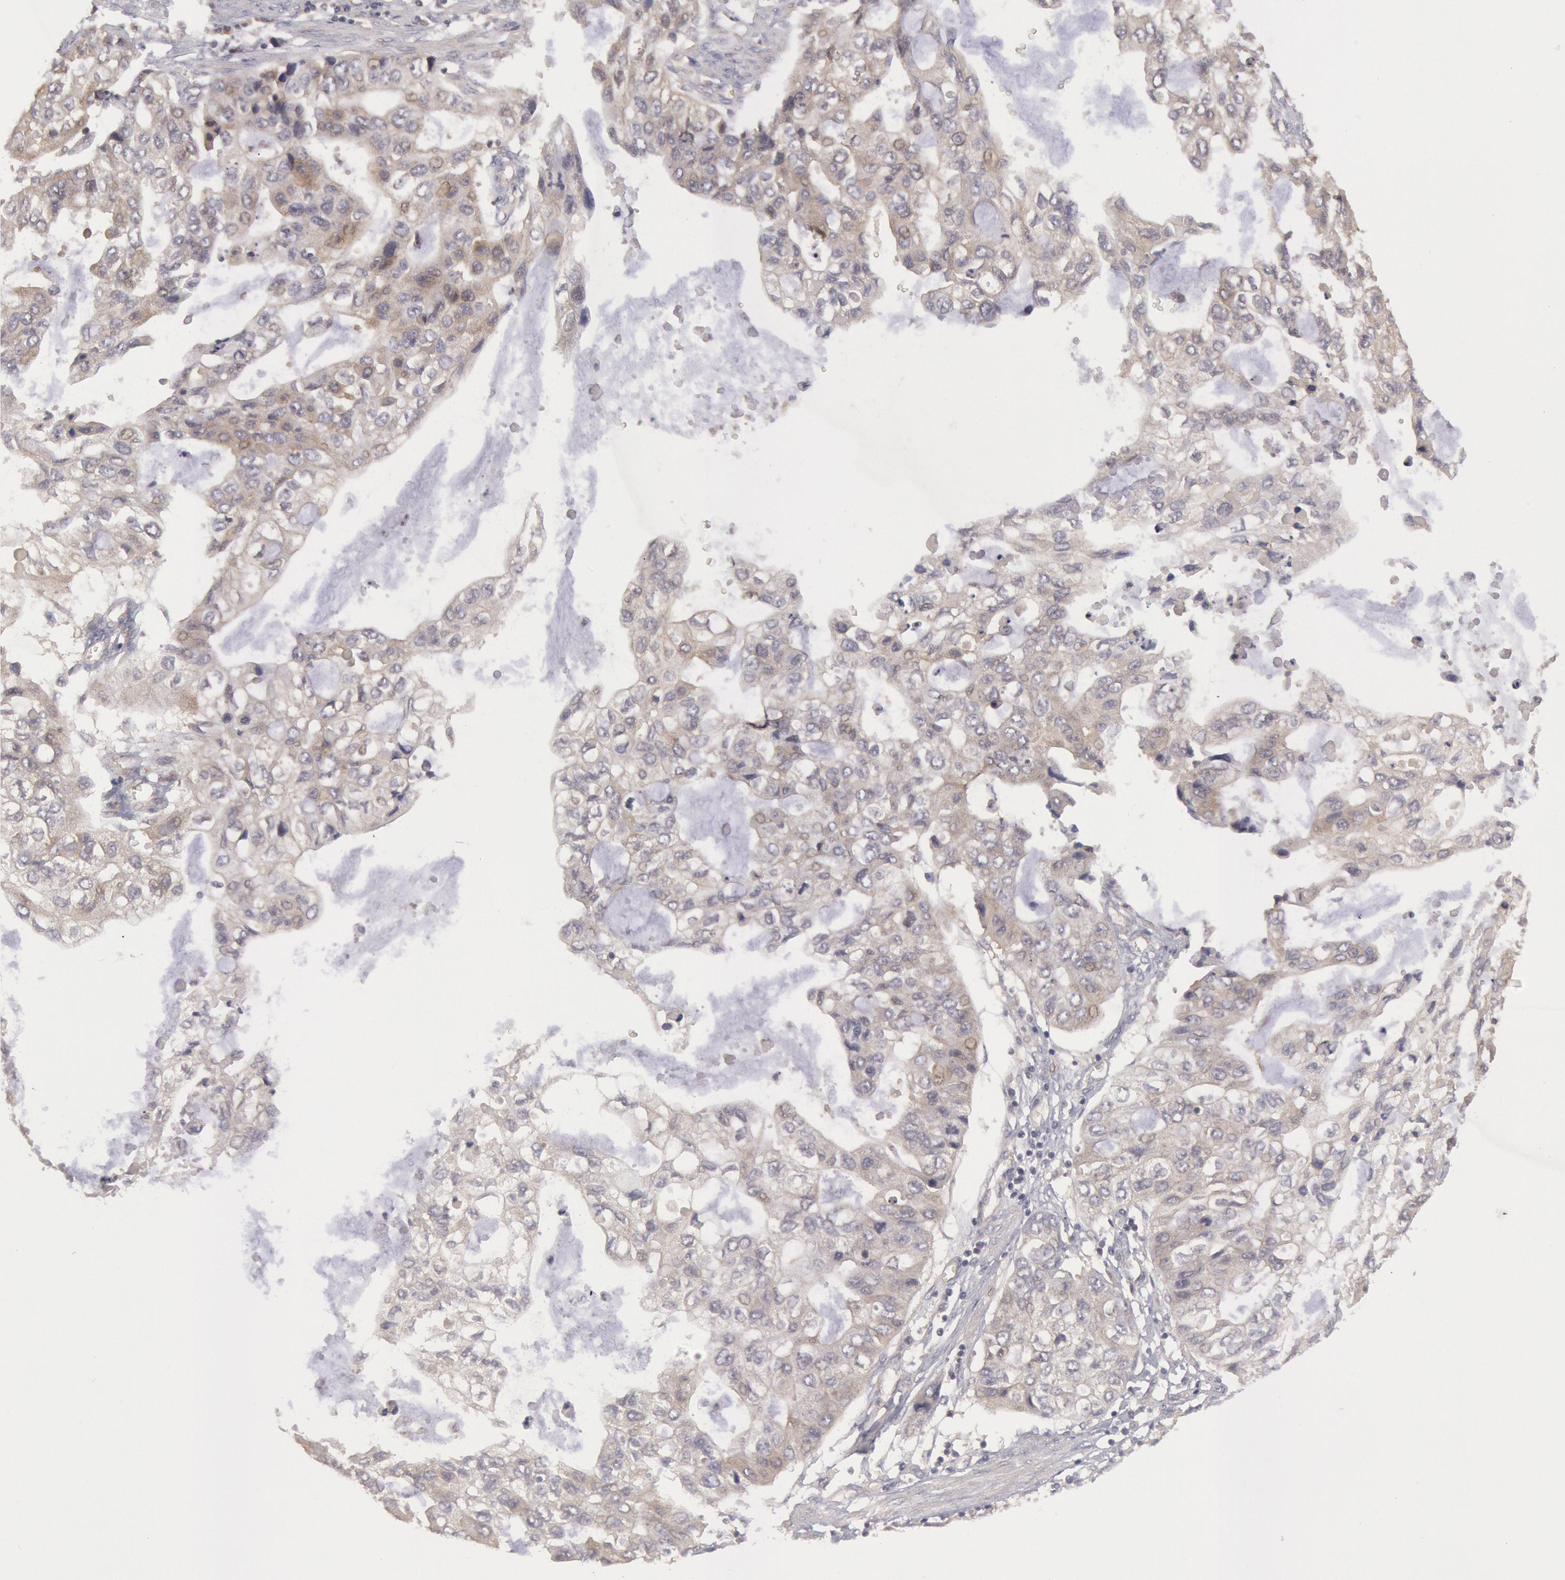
{"staining": {"intensity": "weak", "quantity": "<25%", "location": "cytoplasmic/membranous"}, "tissue": "stomach cancer", "cell_type": "Tumor cells", "image_type": "cancer", "snomed": [{"axis": "morphology", "description": "Adenocarcinoma, NOS"}, {"axis": "topography", "description": "Stomach, upper"}], "caption": "Protein analysis of stomach cancer demonstrates no significant expression in tumor cells.", "gene": "BRAF", "patient": {"sex": "female", "age": 52}}